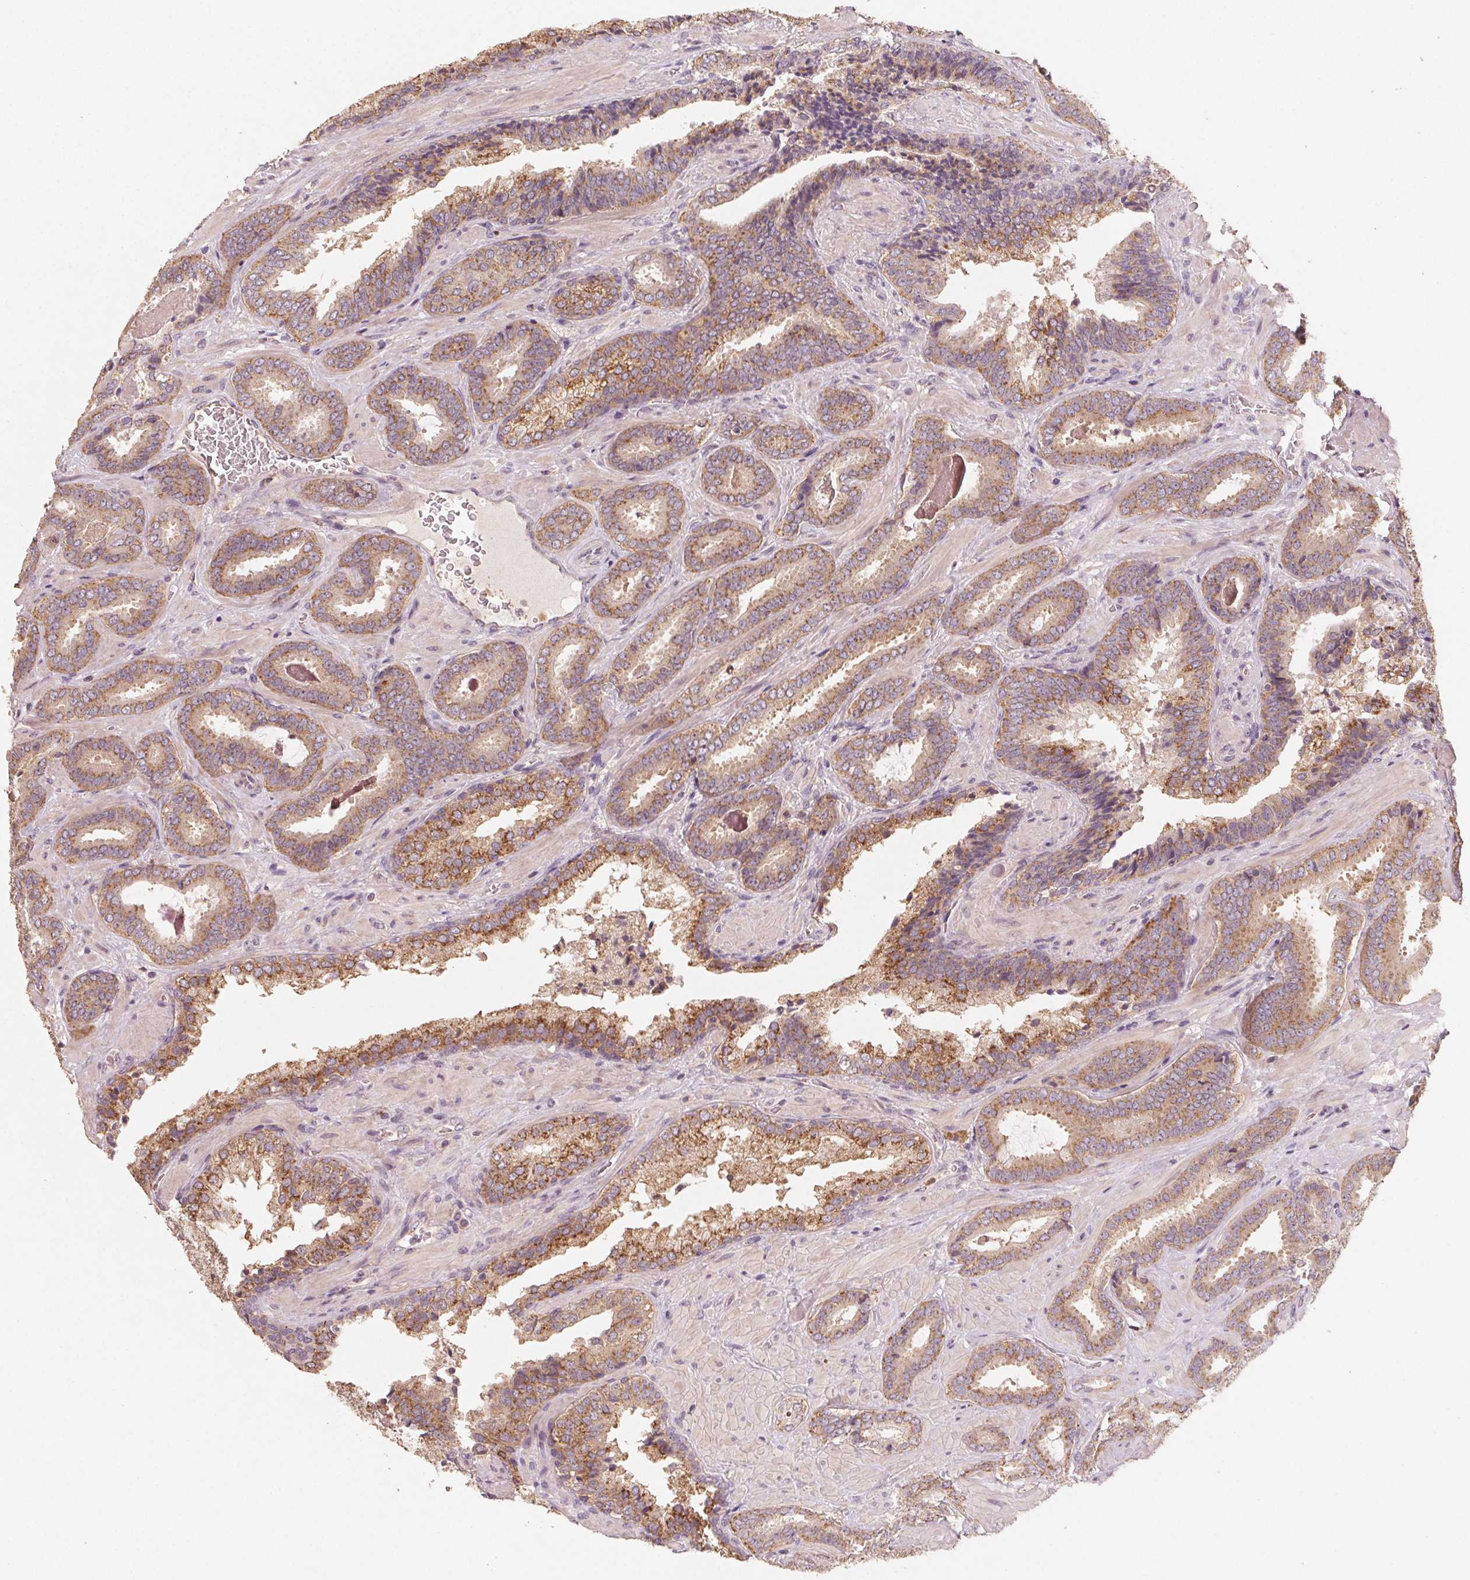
{"staining": {"intensity": "moderate", "quantity": ">75%", "location": "cytoplasmic/membranous"}, "tissue": "prostate cancer", "cell_type": "Tumor cells", "image_type": "cancer", "snomed": [{"axis": "morphology", "description": "Adenocarcinoma, Low grade"}, {"axis": "topography", "description": "Prostate"}], "caption": "Immunohistochemistry (DAB (3,3'-diaminobenzidine)) staining of human prostate cancer shows moderate cytoplasmic/membranous protein expression in about >75% of tumor cells.", "gene": "AP1S1", "patient": {"sex": "male", "age": 61}}